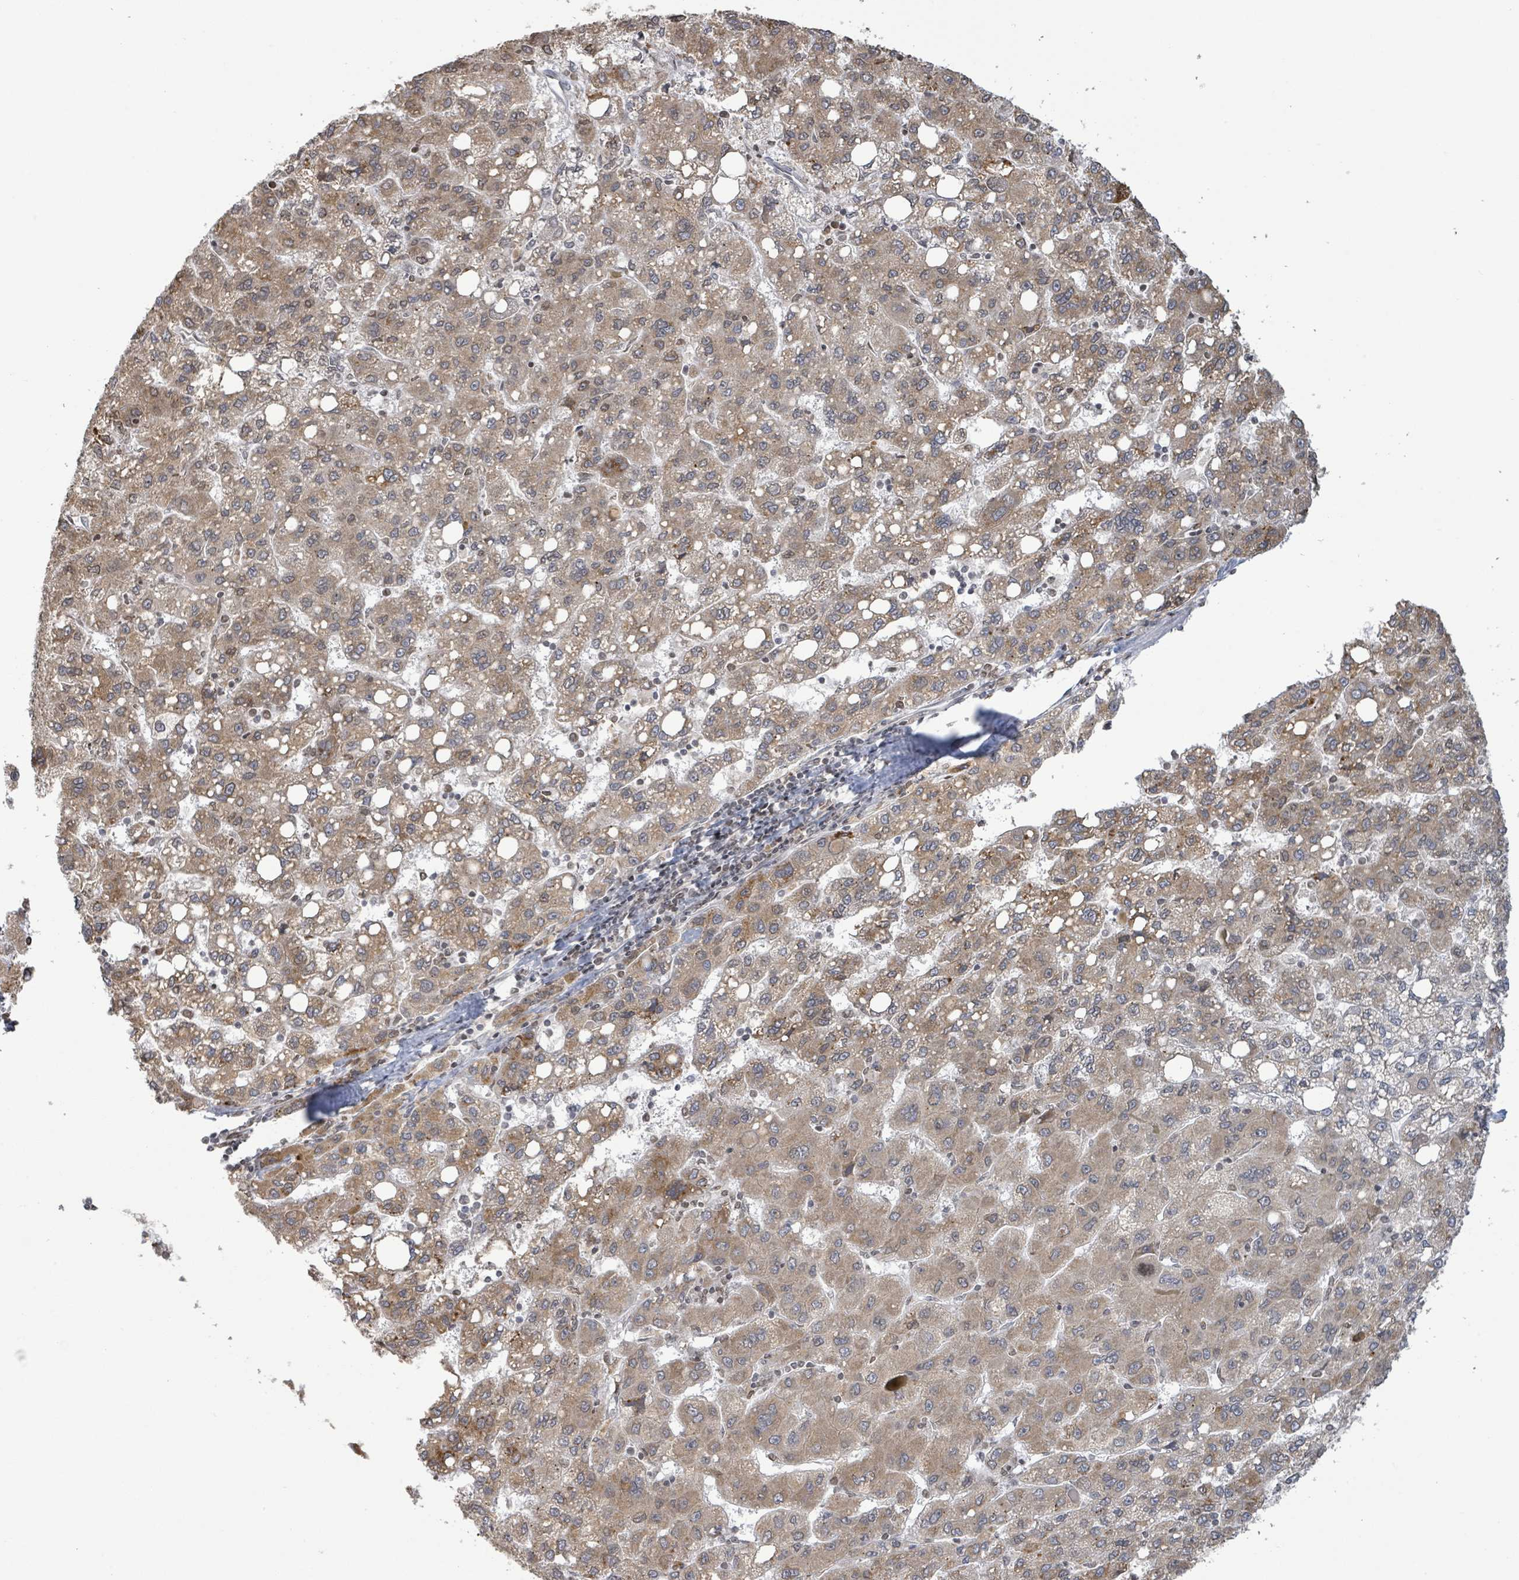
{"staining": {"intensity": "moderate", "quantity": ">75%", "location": "cytoplasmic/membranous,nuclear"}, "tissue": "liver cancer", "cell_type": "Tumor cells", "image_type": "cancer", "snomed": [{"axis": "morphology", "description": "Carcinoma, Hepatocellular, NOS"}, {"axis": "topography", "description": "Liver"}], "caption": "Liver hepatocellular carcinoma stained with DAB IHC reveals medium levels of moderate cytoplasmic/membranous and nuclear expression in about >75% of tumor cells.", "gene": "SBF2", "patient": {"sex": "female", "age": 82}}